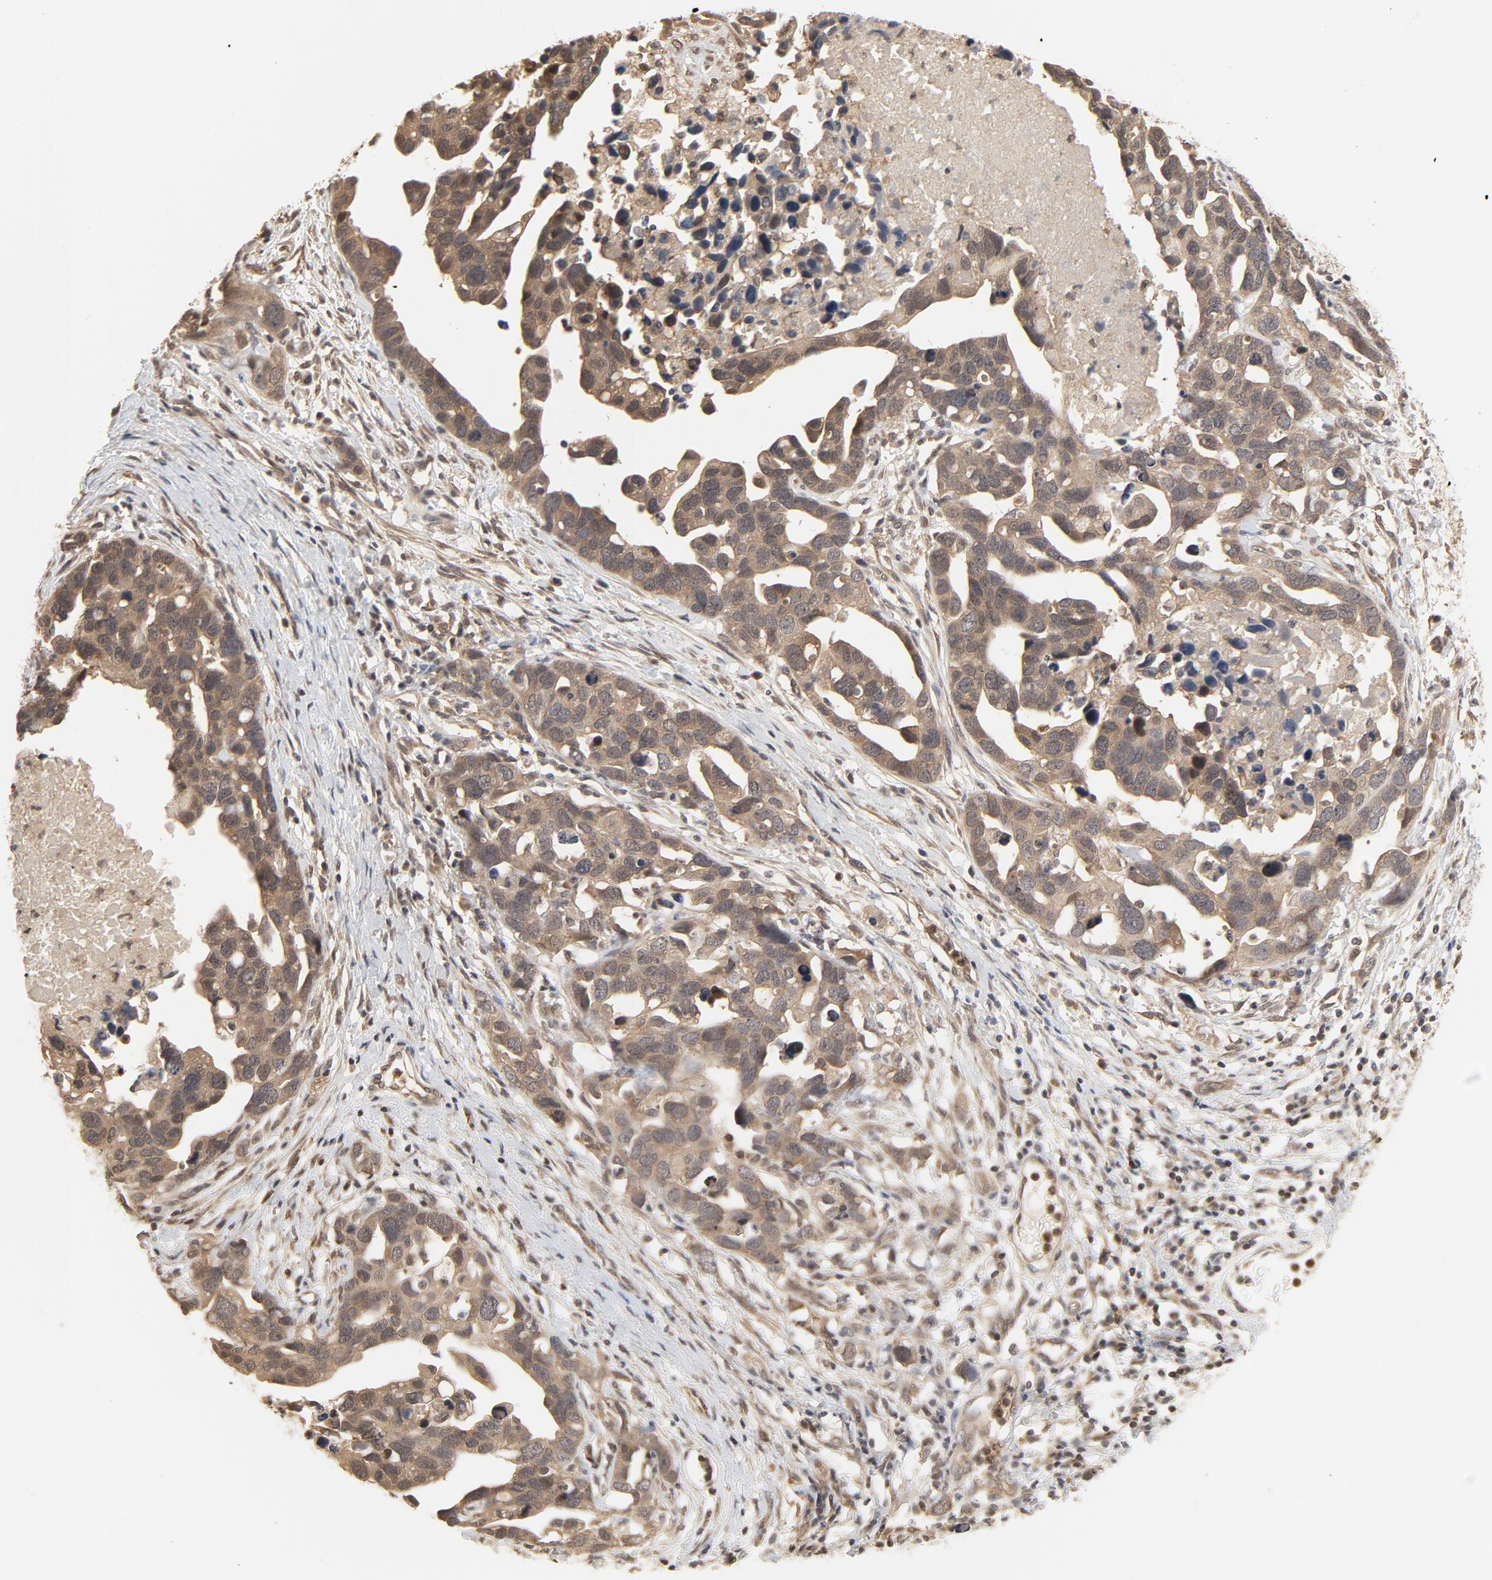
{"staining": {"intensity": "moderate", "quantity": "25%-75%", "location": "cytoplasmic/membranous,nuclear"}, "tissue": "ovarian cancer", "cell_type": "Tumor cells", "image_type": "cancer", "snomed": [{"axis": "morphology", "description": "Cystadenocarcinoma, serous, NOS"}, {"axis": "topography", "description": "Ovary"}], "caption": "Immunohistochemical staining of serous cystadenocarcinoma (ovarian) reveals medium levels of moderate cytoplasmic/membranous and nuclear expression in approximately 25%-75% of tumor cells.", "gene": "NEDD8", "patient": {"sex": "female", "age": 54}}